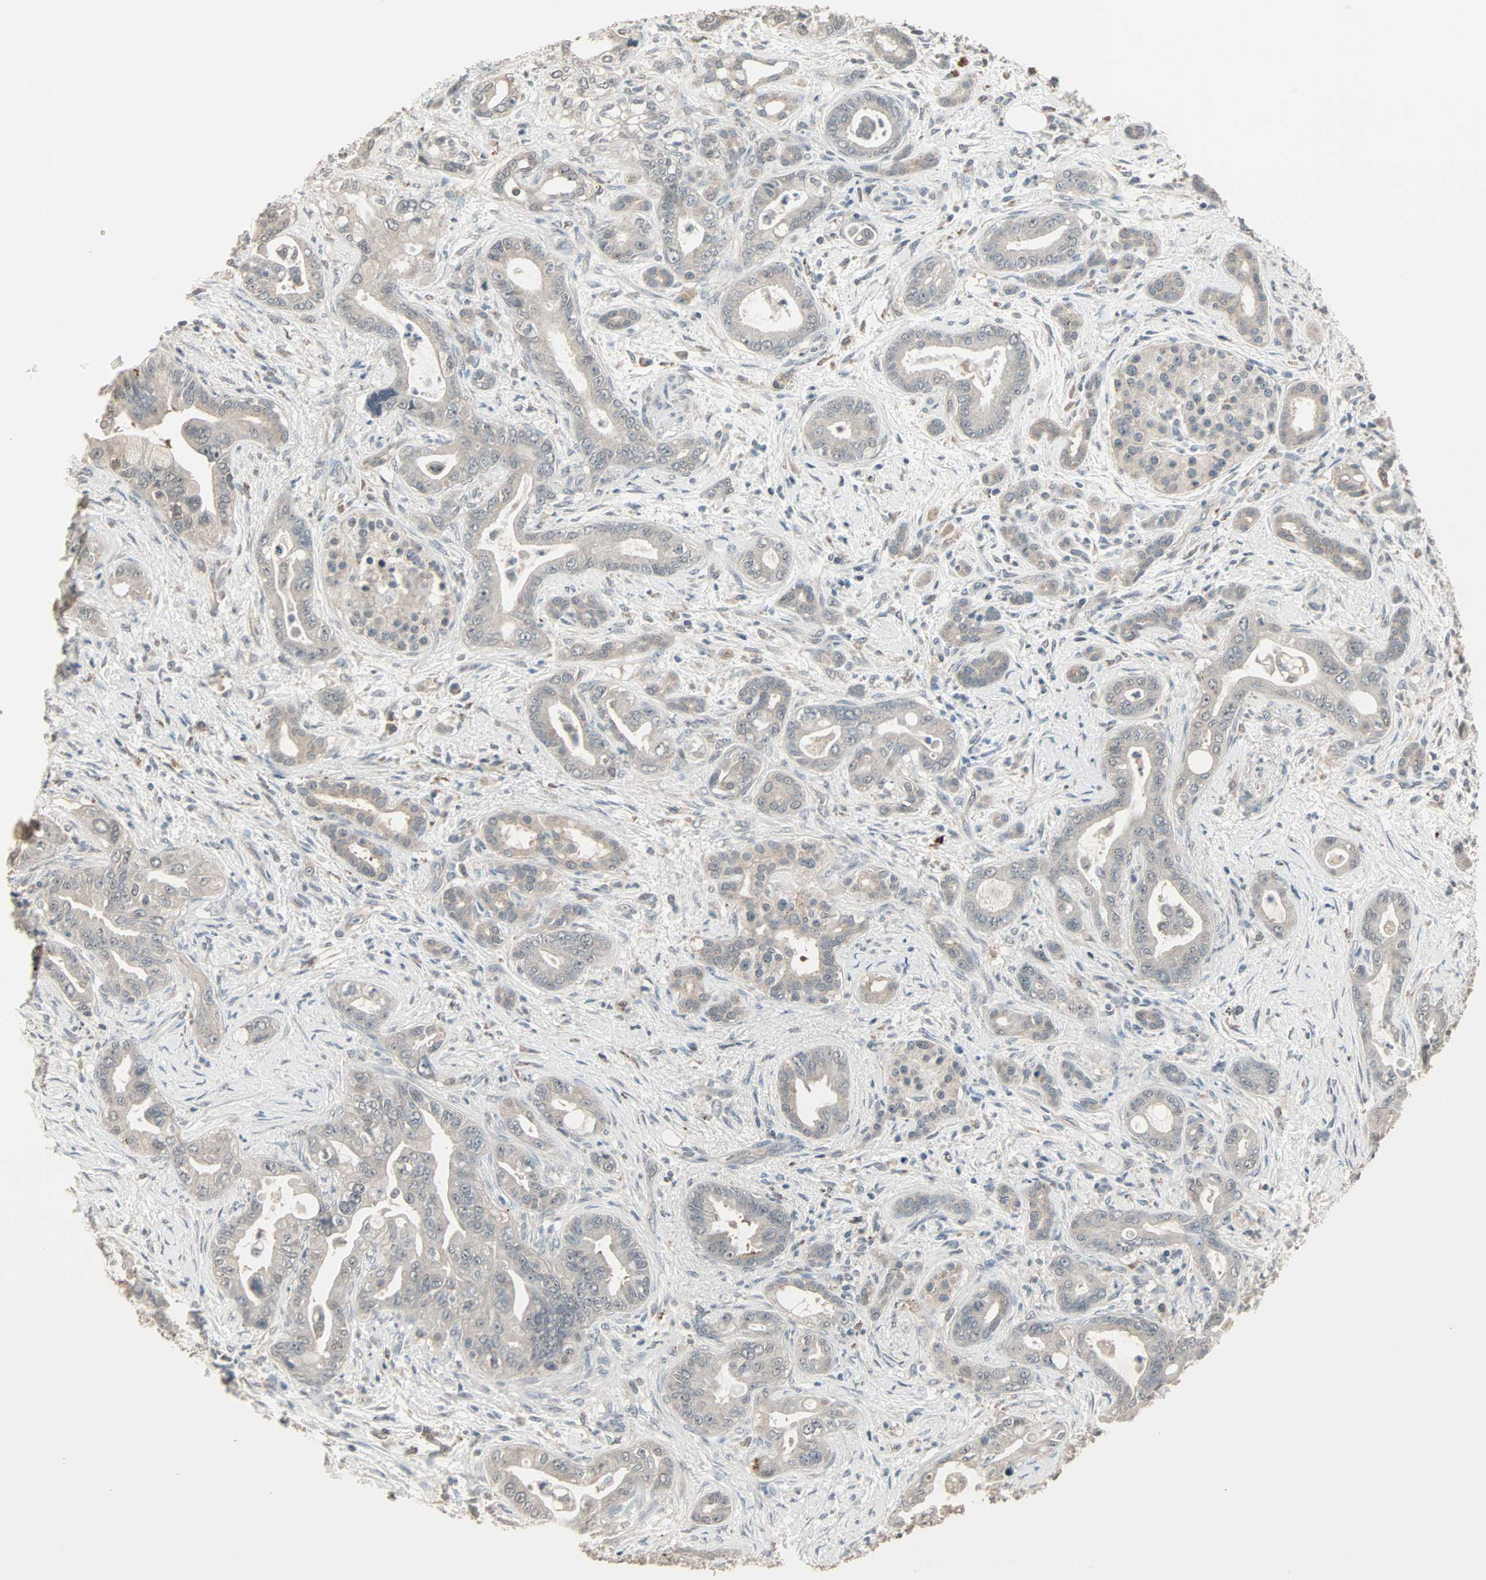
{"staining": {"intensity": "weak", "quantity": ">75%", "location": "cytoplasmic/membranous,nuclear"}, "tissue": "pancreatic cancer", "cell_type": "Tumor cells", "image_type": "cancer", "snomed": [{"axis": "morphology", "description": "Adenocarcinoma, NOS"}, {"axis": "topography", "description": "Pancreas"}], "caption": "Human pancreatic cancer (adenocarcinoma) stained with a brown dye displays weak cytoplasmic/membranous and nuclear positive staining in approximately >75% of tumor cells.", "gene": "KDM4A", "patient": {"sex": "male", "age": 70}}